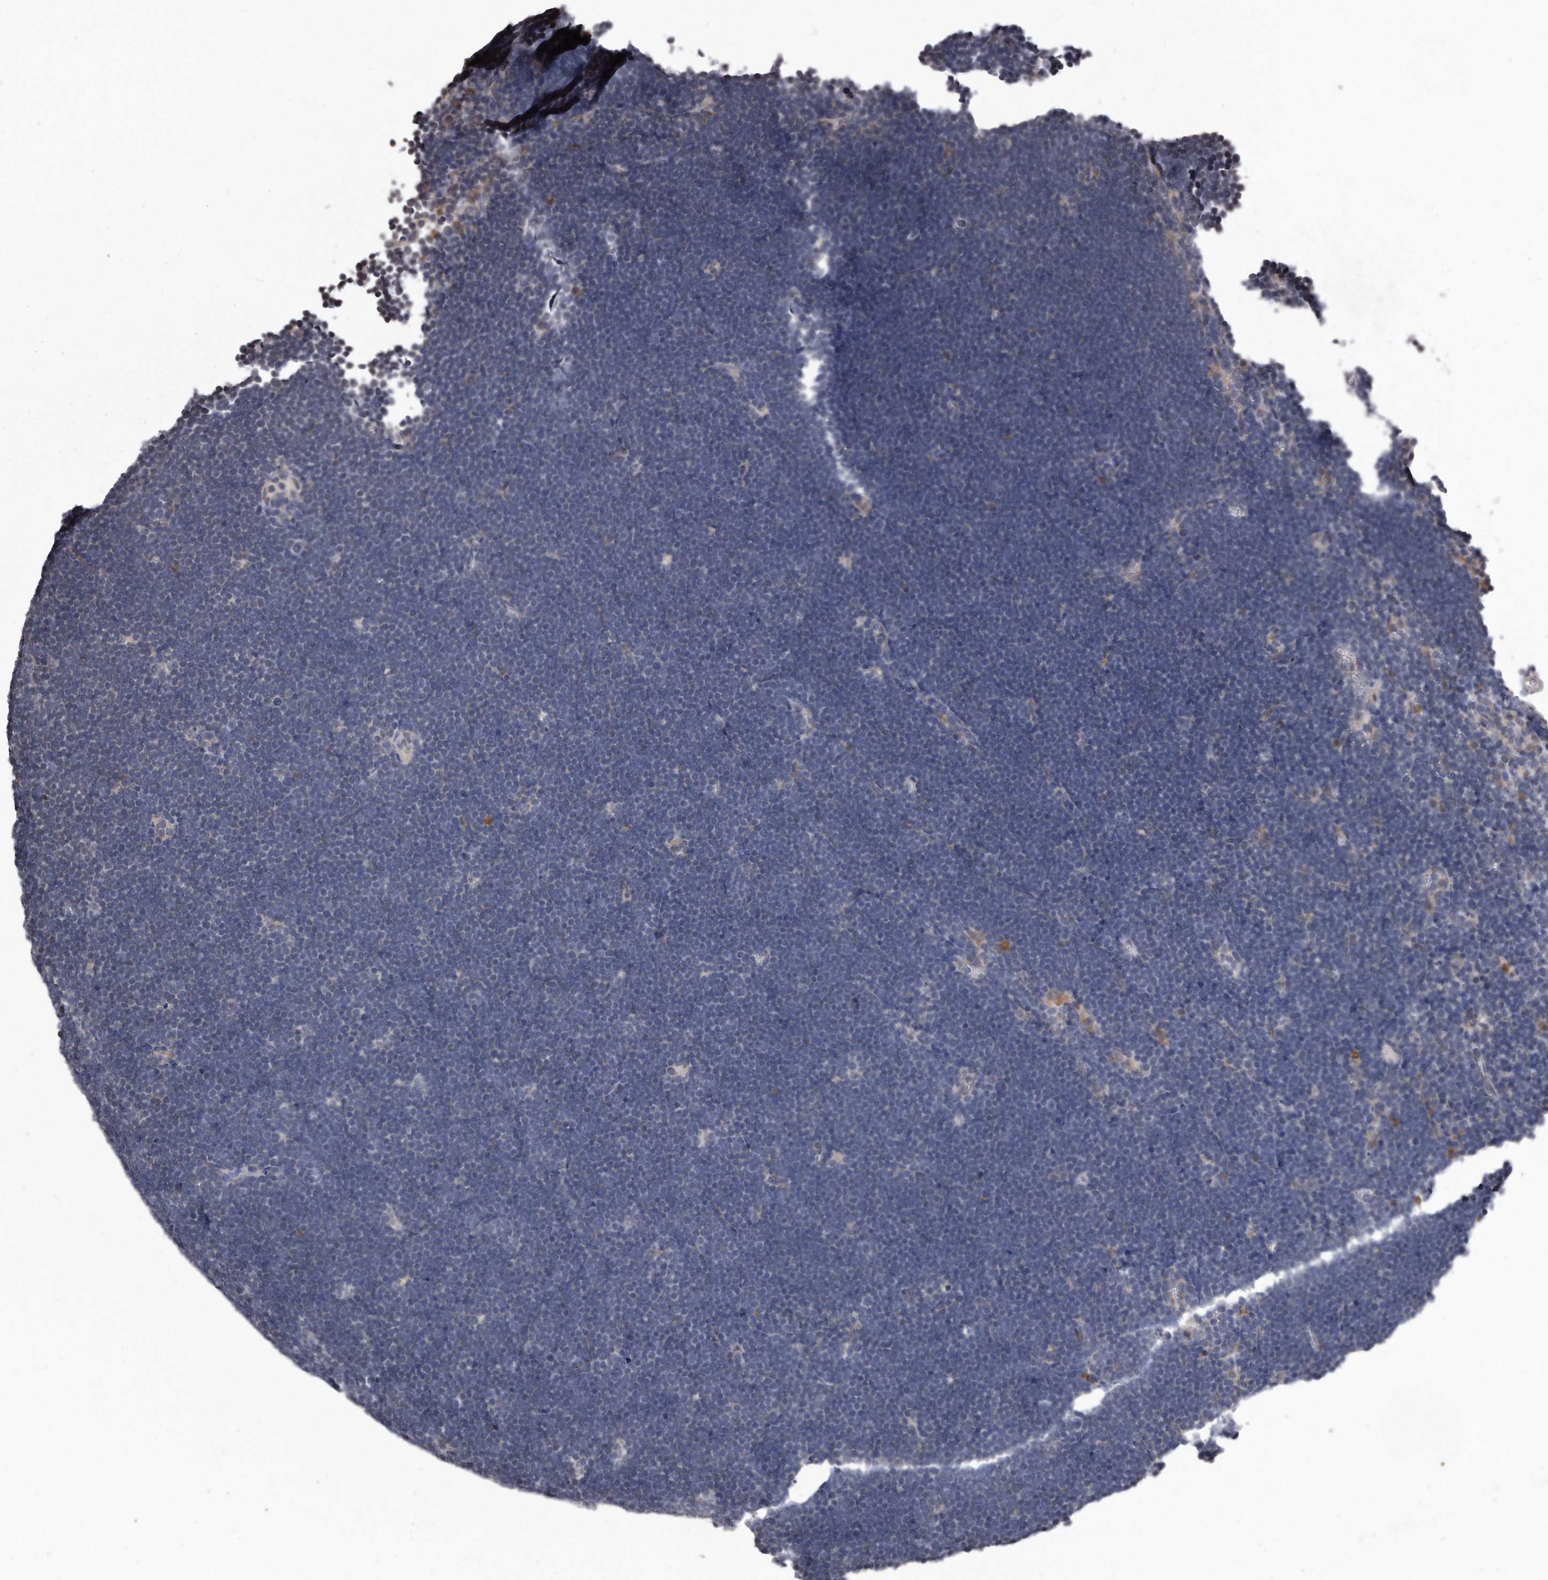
{"staining": {"intensity": "negative", "quantity": "none", "location": "none"}, "tissue": "lymphoma", "cell_type": "Tumor cells", "image_type": "cancer", "snomed": [{"axis": "morphology", "description": "Malignant lymphoma, non-Hodgkin's type, High grade"}, {"axis": "topography", "description": "Lymph node"}], "caption": "This is an IHC histopathology image of human high-grade malignant lymphoma, non-Hodgkin's type. There is no positivity in tumor cells.", "gene": "DAB1", "patient": {"sex": "male", "age": 13}}